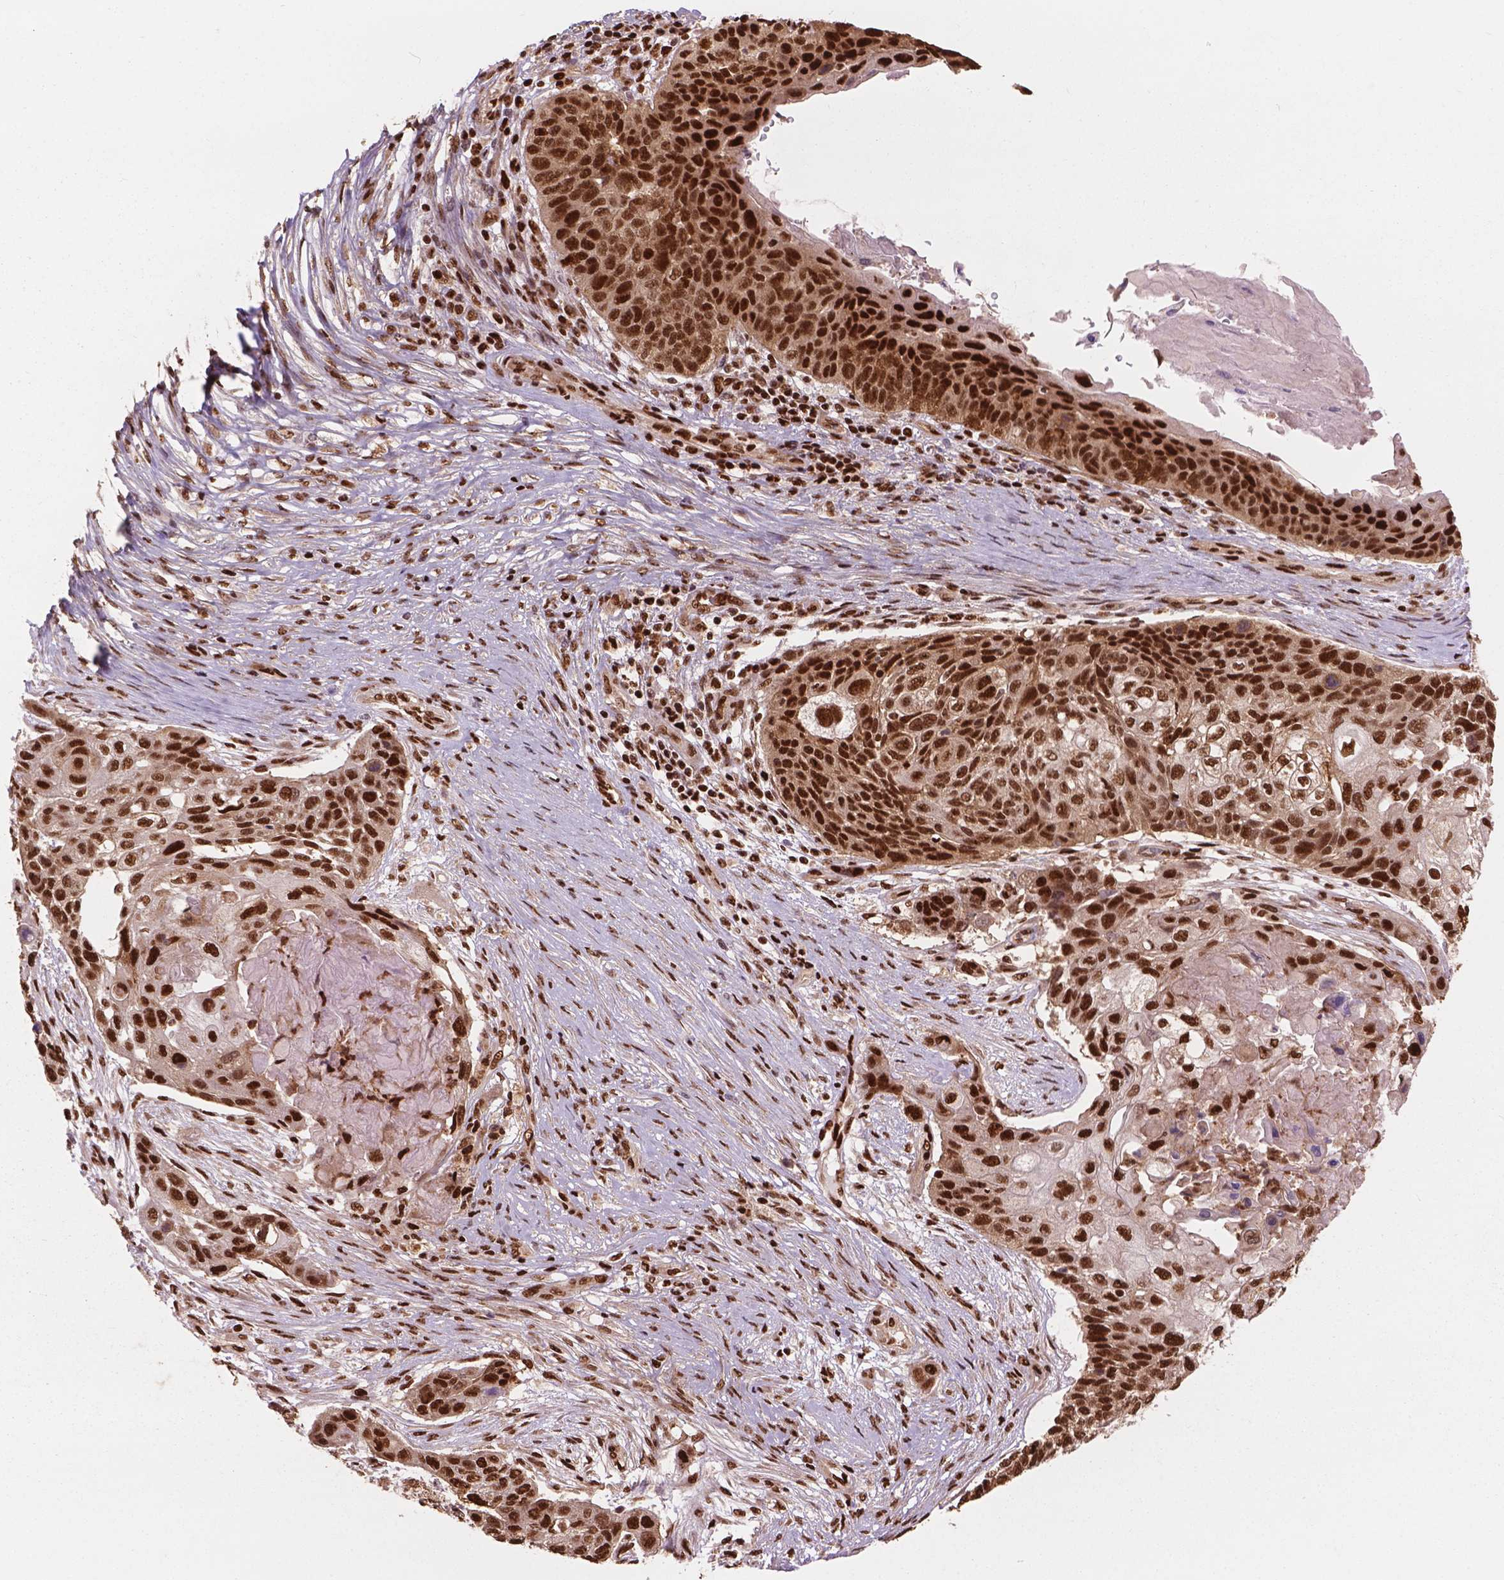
{"staining": {"intensity": "strong", "quantity": ">75%", "location": "nuclear"}, "tissue": "lung cancer", "cell_type": "Tumor cells", "image_type": "cancer", "snomed": [{"axis": "morphology", "description": "Squamous cell carcinoma, NOS"}, {"axis": "topography", "description": "Lung"}], "caption": "The photomicrograph demonstrates immunohistochemical staining of lung squamous cell carcinoma. There is strong nuclear expression is seen in approximately >75% of tumor cells. The staining was performed using DAB (3,3'-diaminobenzidine), with brown indicating positive protein expression. Nuclei are stained blue with hematoxylin.", "gene": "ANP32B", "patient": {"sex": "male", "age": 69}}